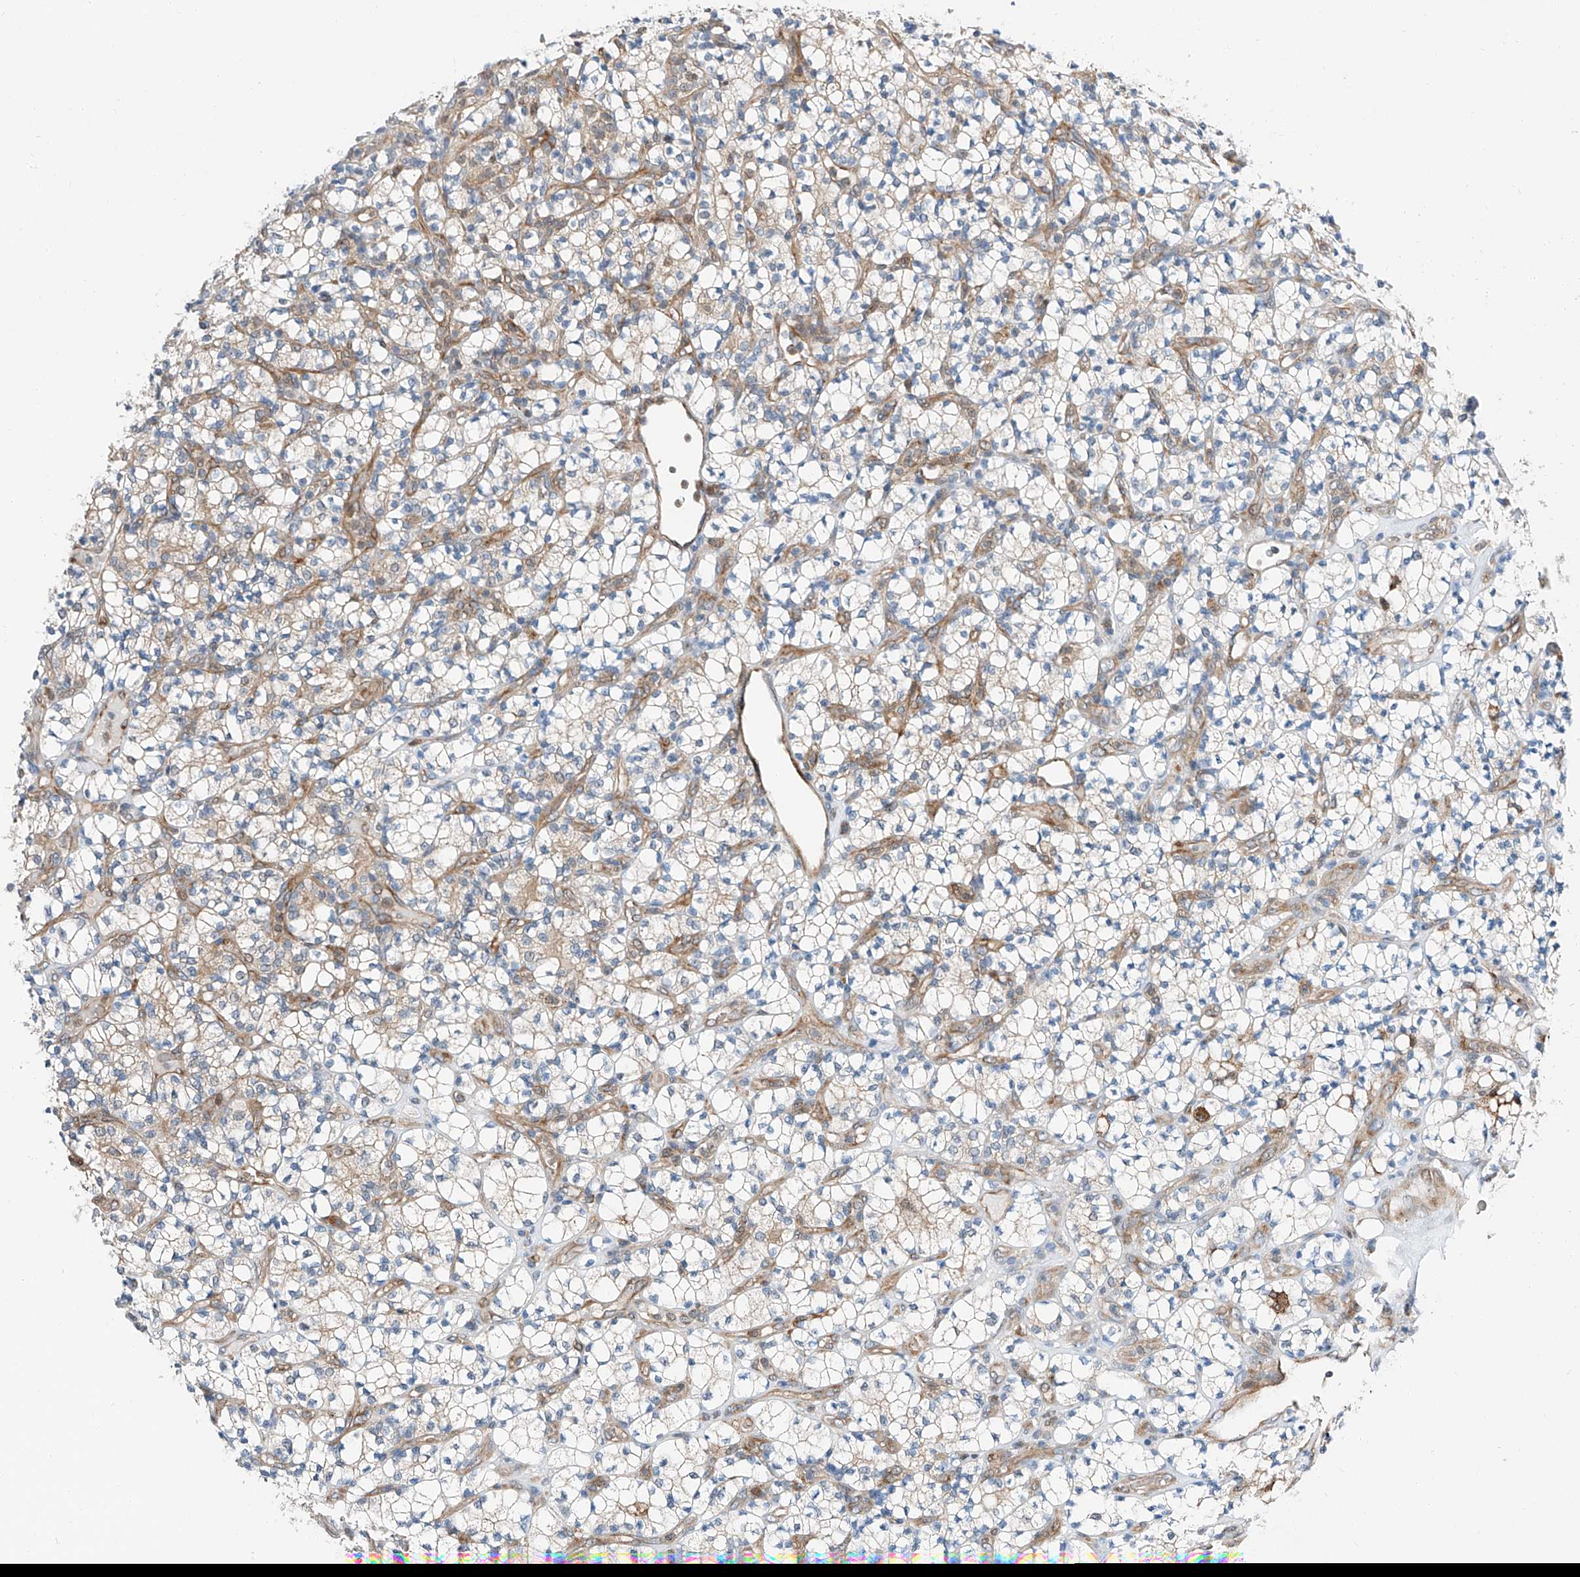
{"staining": {"intensity": "negative", "quantity": "none", "location": "none"}, "tissue": "renal cancer", "cell_type": "Tumor cells", "image_type": "cancer", "snomed": [{"axis": "morphology", "description": "Adenocarcinoma, NOS"}, {"axis": "topography", "description": "Kidney"}], "caption": "Immunohistochemical staining of renal cancer exhibits no significant staining in tumor cells. (Brightfield microscopy of DAB immunohistochemistry at high magnification).", "gene": "CLDND1", "patient": {"sex": "male", "age": 77}}